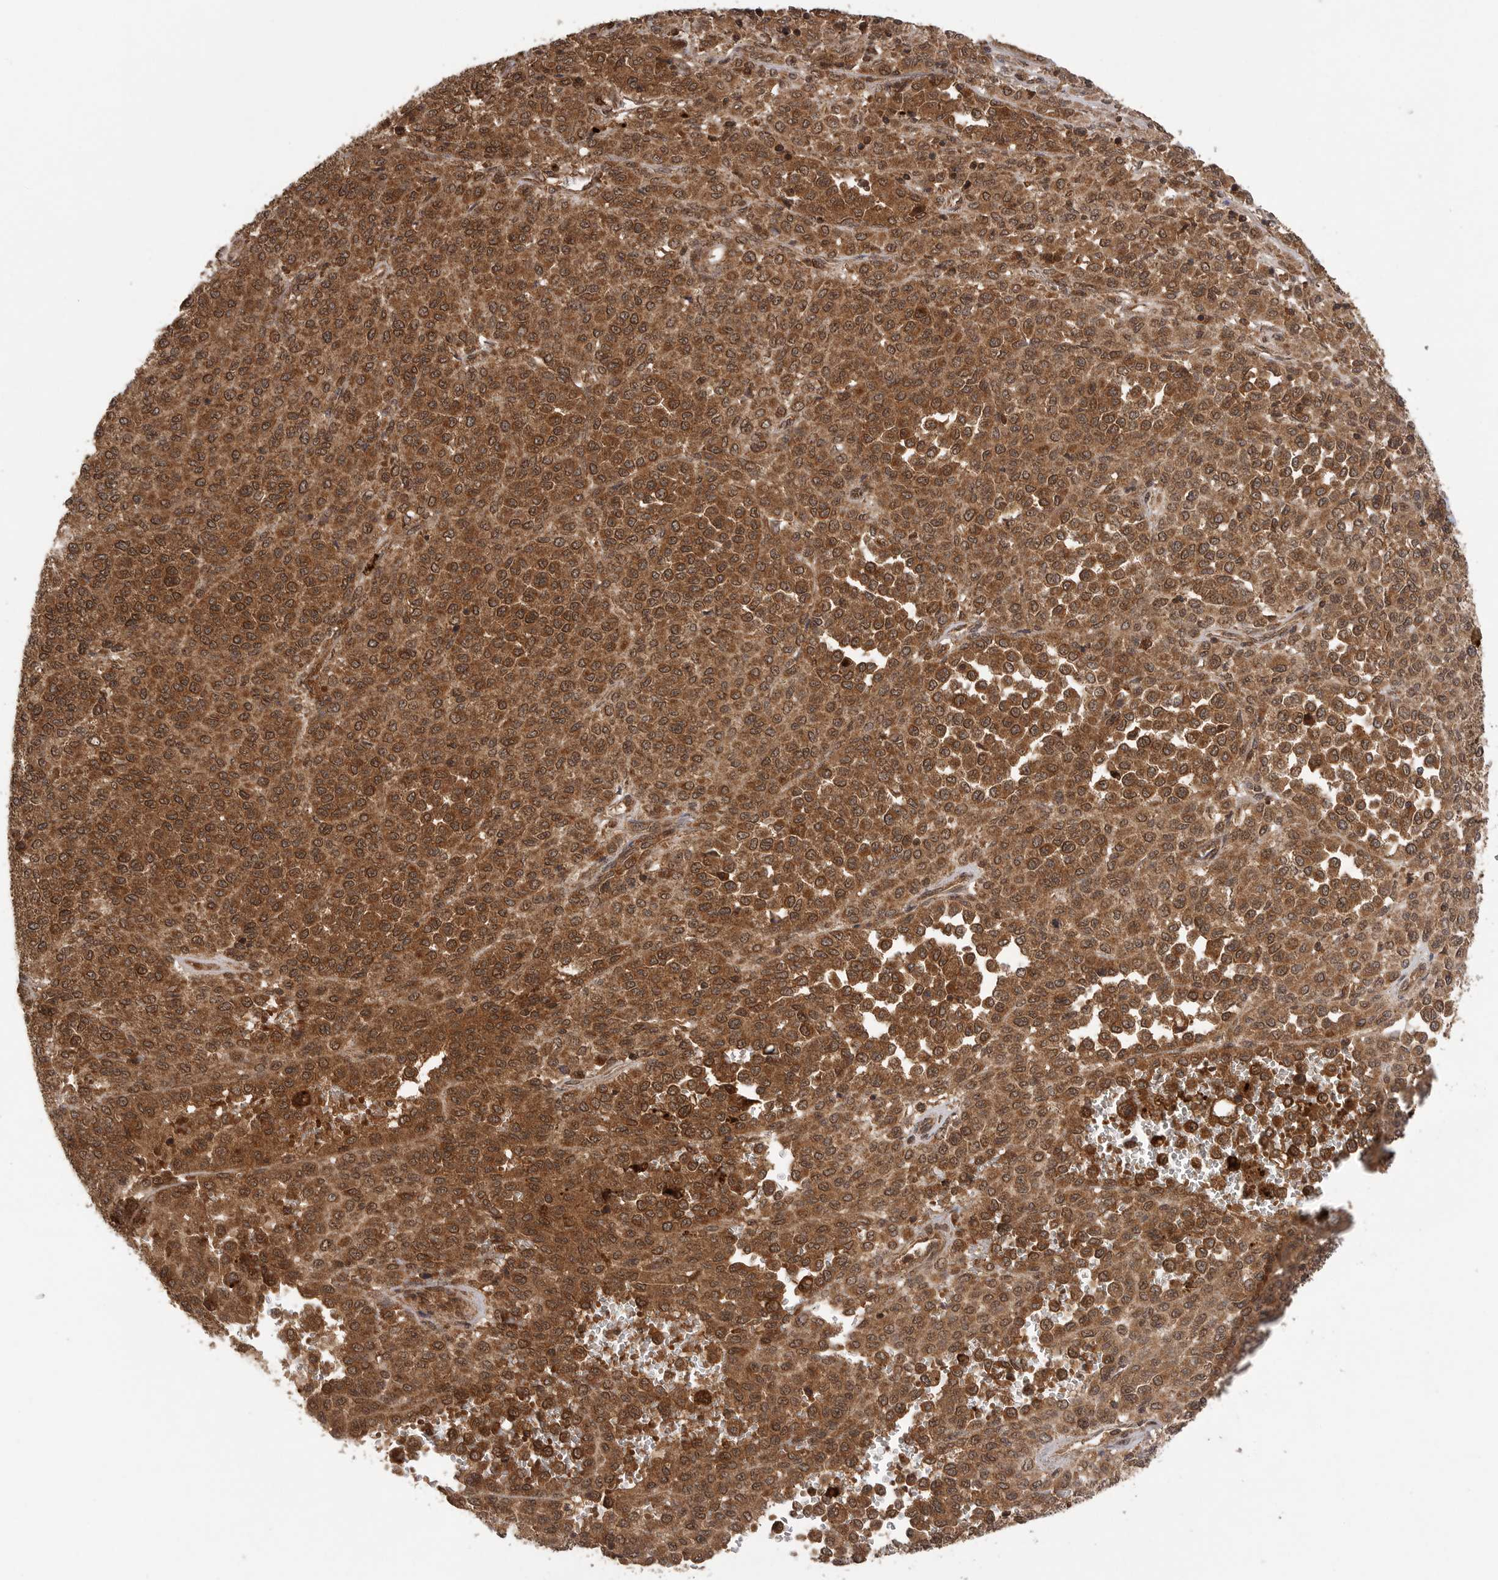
{"staining": {"intensity": "strong", "quantity": ">75%", "location": "cytoplasmic/membranous"}, "tissue": "melanoma", "cell_type": "Tumor cells", "image_type": "cancer", "snomed": [{"axis": "morphology", "description": "Malignant melanoma, Metastatic site"}, {"axis": "topography", "description": "Pancreas"}], "caption": "Immunohistochemical staining of melanoma exhibits high levels of strong cytoplasmic/membranous positivity in about >75% of tumor cells. (IHC, brightfield microscopy, high magnification).", "gene": "PRDX4", "patient": {"sex": "female", "age": 30}}